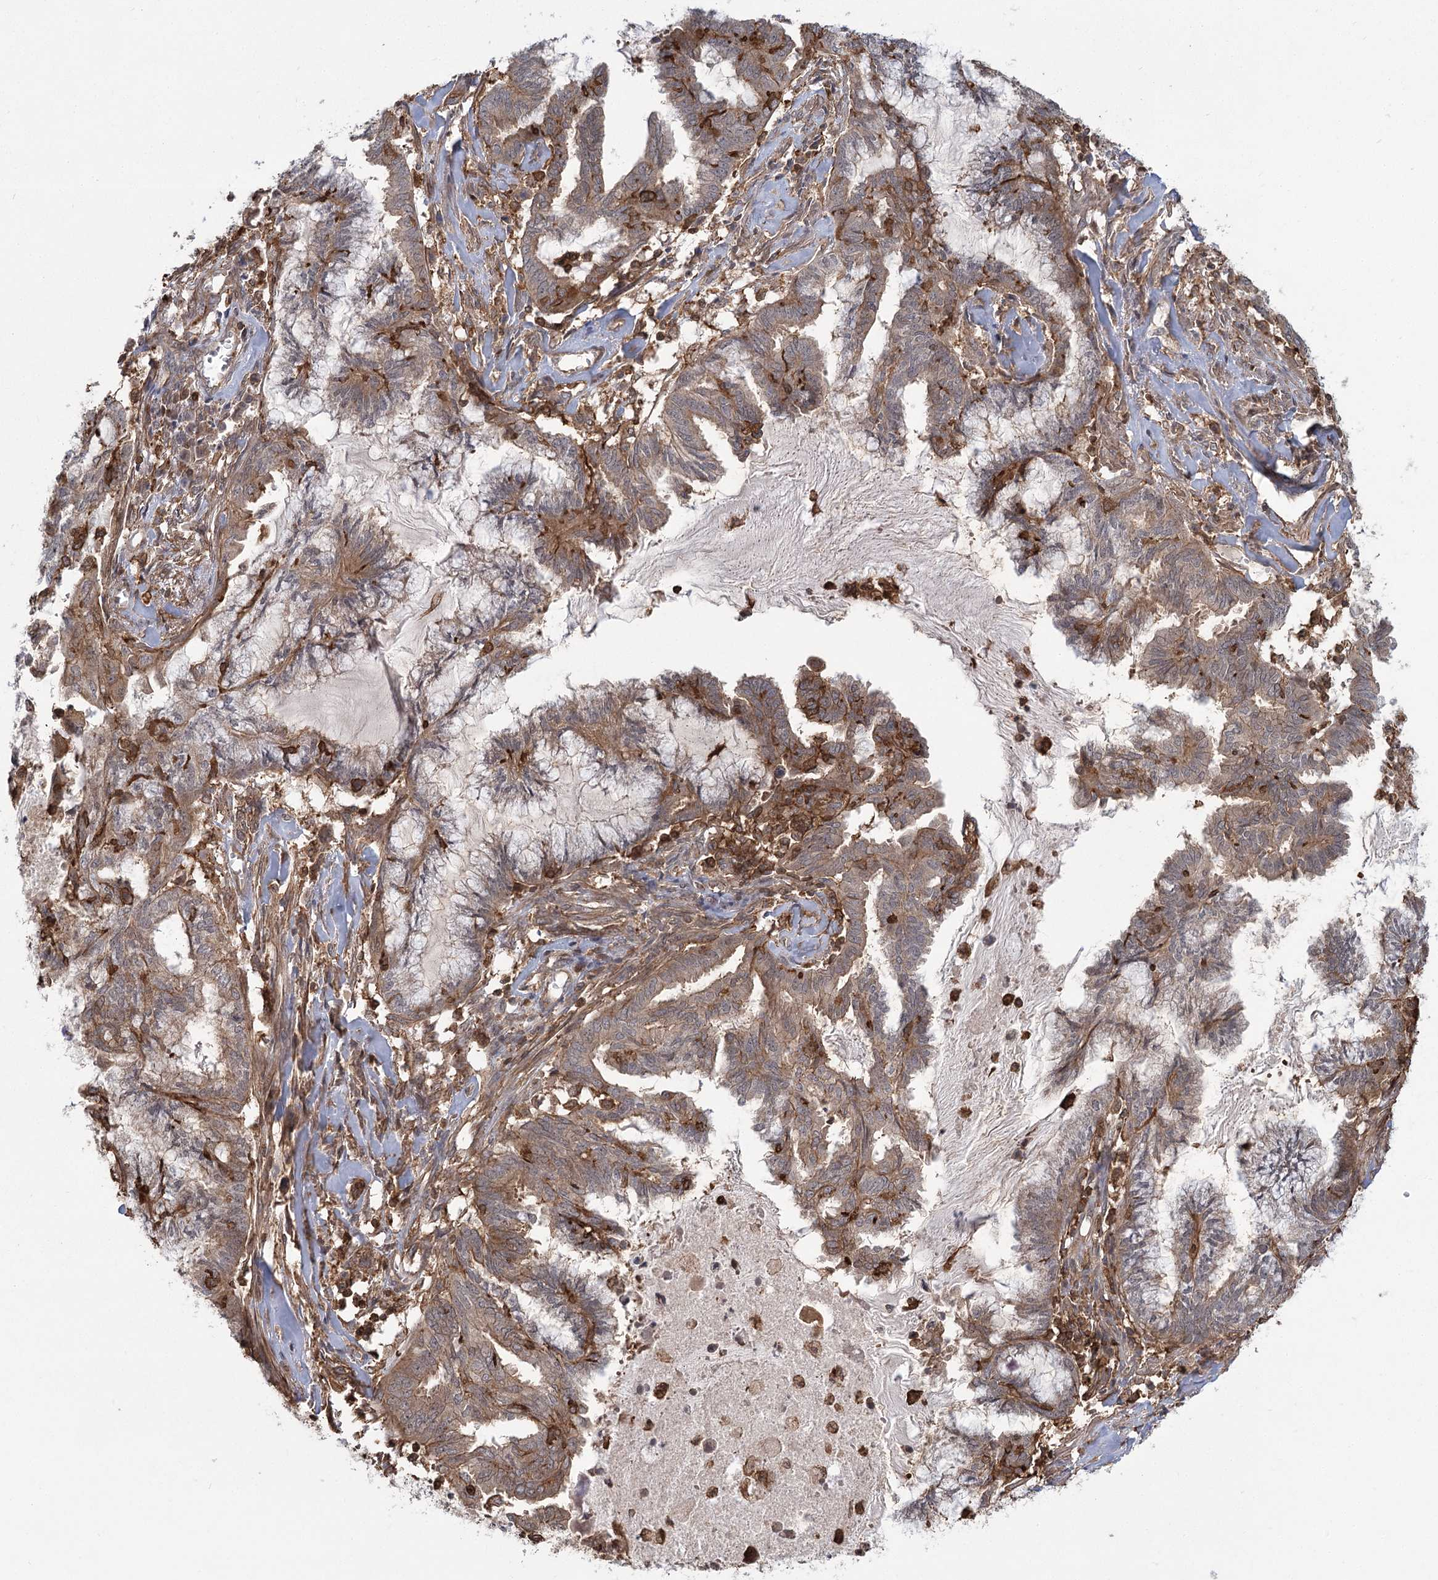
{"staining": {"intensity": "moderate", "quantity": "25%-75%", "location": "cytoplasmic/membranous"}, "tissue": "endometrial cancer", "cell_type": "Tumor cells", "image_type": "cancer", "snomed": [{"axis": "morphology", "description": "Adenocarcinoma, NOS"}, {"axis": "topography", "description": "Endometrium"}], "caption": "Immunohistochemical staining of endometrial cancer shows medium levels of moderate cytoplasmic/membranous expression in about 25%-75% of tumor cells.", "gene": "MEPE", "patient": {"sex": "female", "age": 86}}